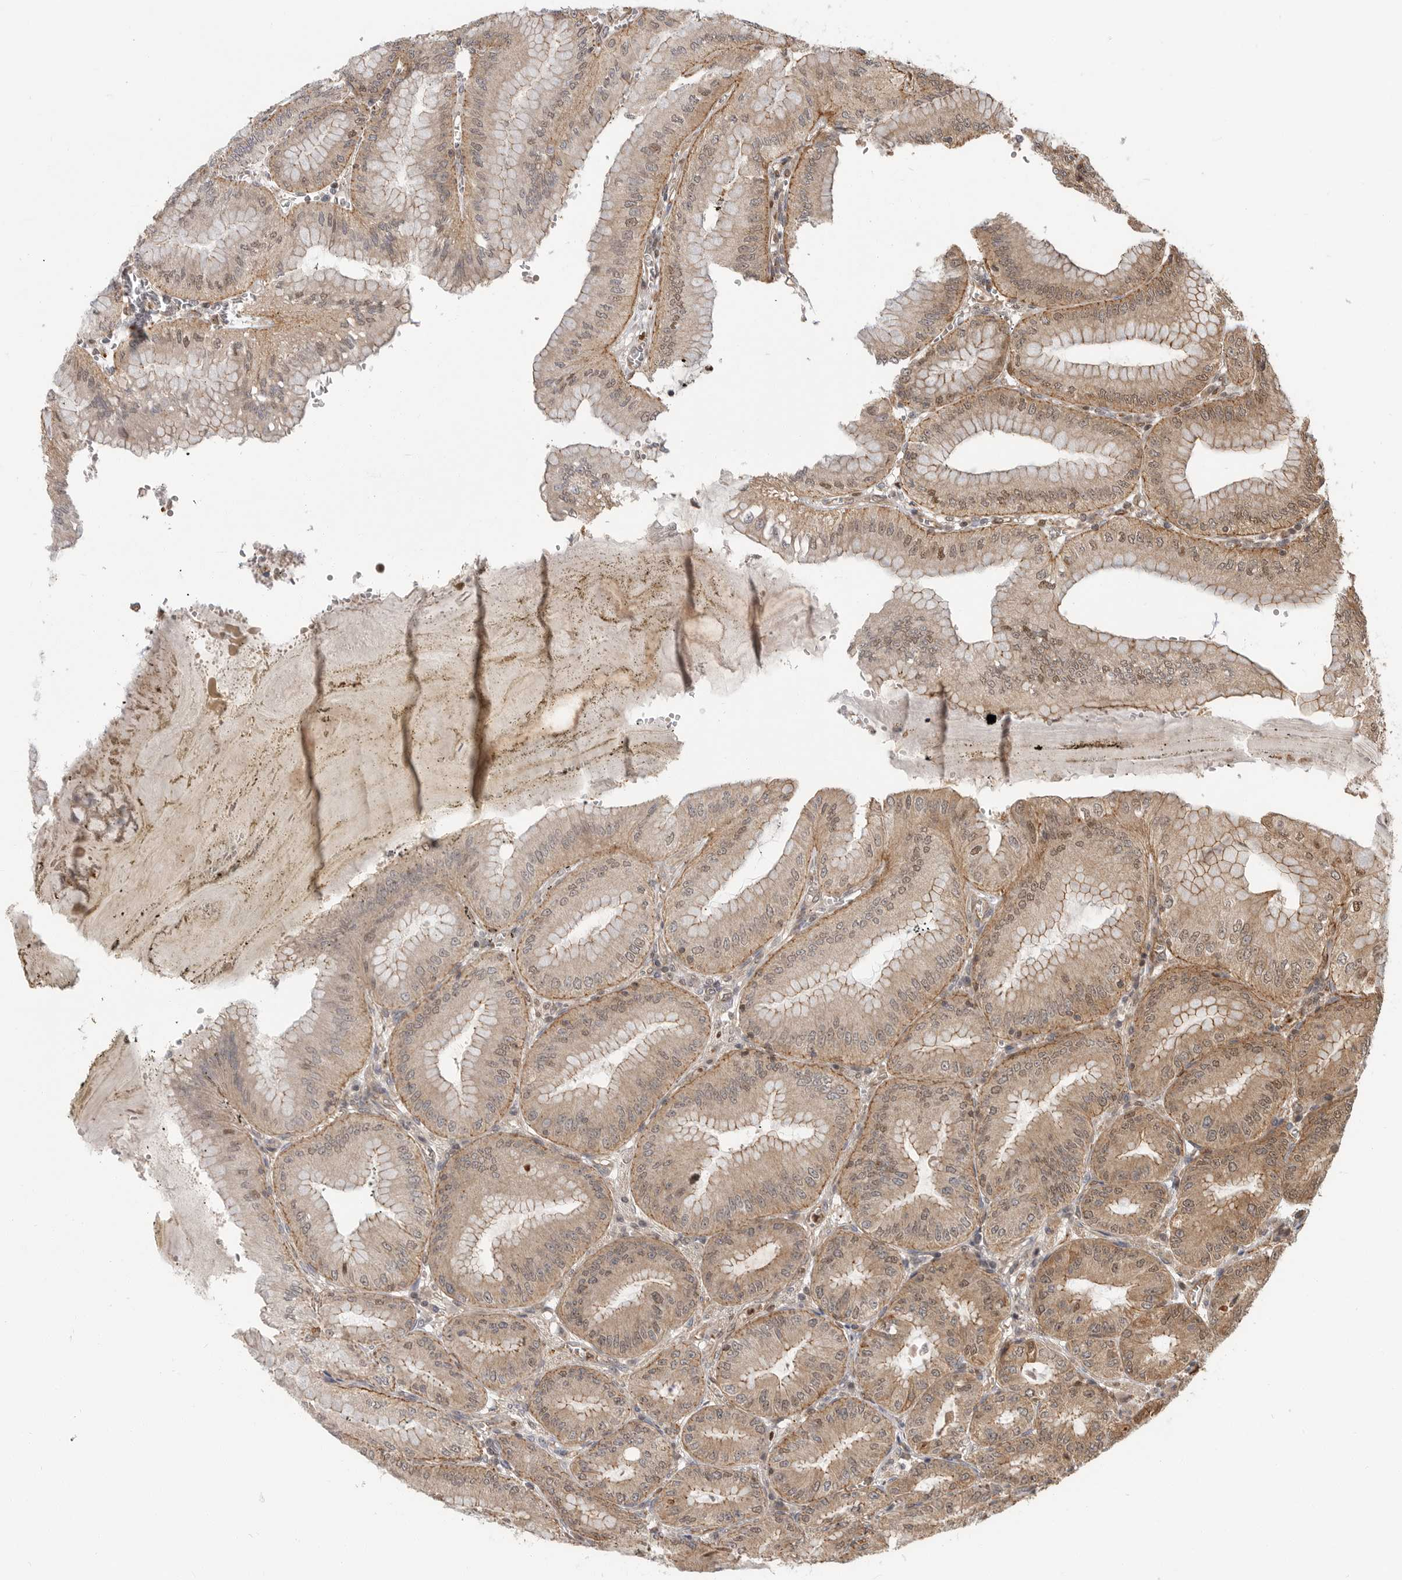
{"staining": {"intensity": "moderate", "quantity": ">75%", "location": "cytoplasmic/membranous,nuclear"}, "tissue": "stomach", "cell_type": "Glandular cells", "image_type": "normal", "snomed": [{"axis": "morphology", "description": "Normal tissue, NOS"}, {"axis": "topography", "description": "Stomach, lower"}], "caption": "Brown immunohistochemical staining in unremarkable human stomach shows moderate cytoplasmic/membranous,nuclear positivity in approximately >75% of glandular cells. (DAB IHC, brown staining for protein, blue staining for nuclei).", "gene": "STRAP", "patient": {"sex": "male", "age": 71}}